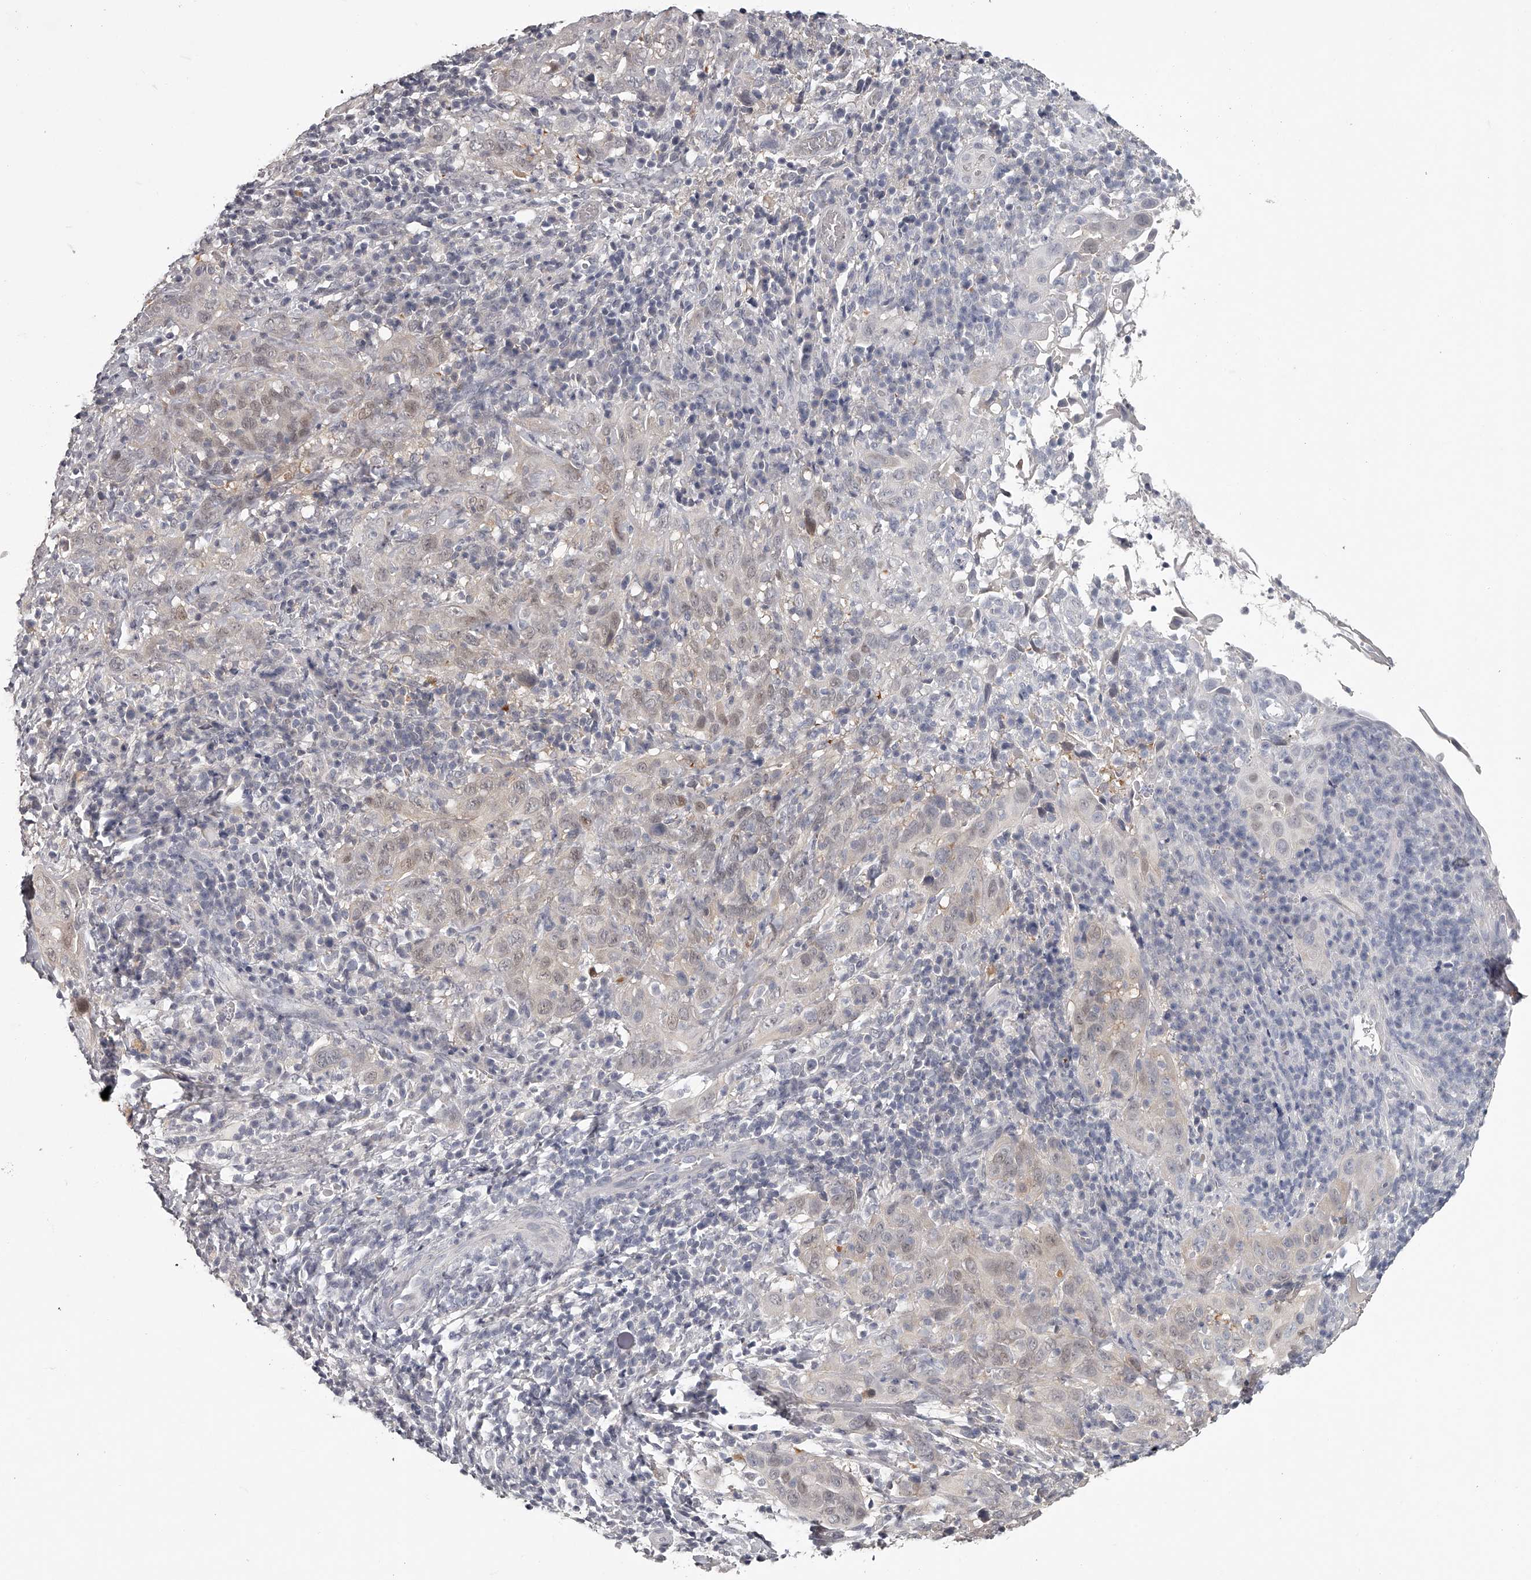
{"staining": {"intensity": "weak", "quantity": "<25%", "location": "nuclear"}, "tissue": "cervical cancer", "cell_type": "Tumor cells", "image_type": "cancer", "snomed": [{"axis": "morphology", "description": "Squamous cell carcinoma, NOS"}, {"axis": "topography", "description": "Cervix"}], "caption": "Human cervical cancer (squamous cell carcinoma) stained for a protein using IHC demonstrates no positivity in tumor cells.", "gene": "GGCT", "patient": {"sex": "female", "age": 46}}